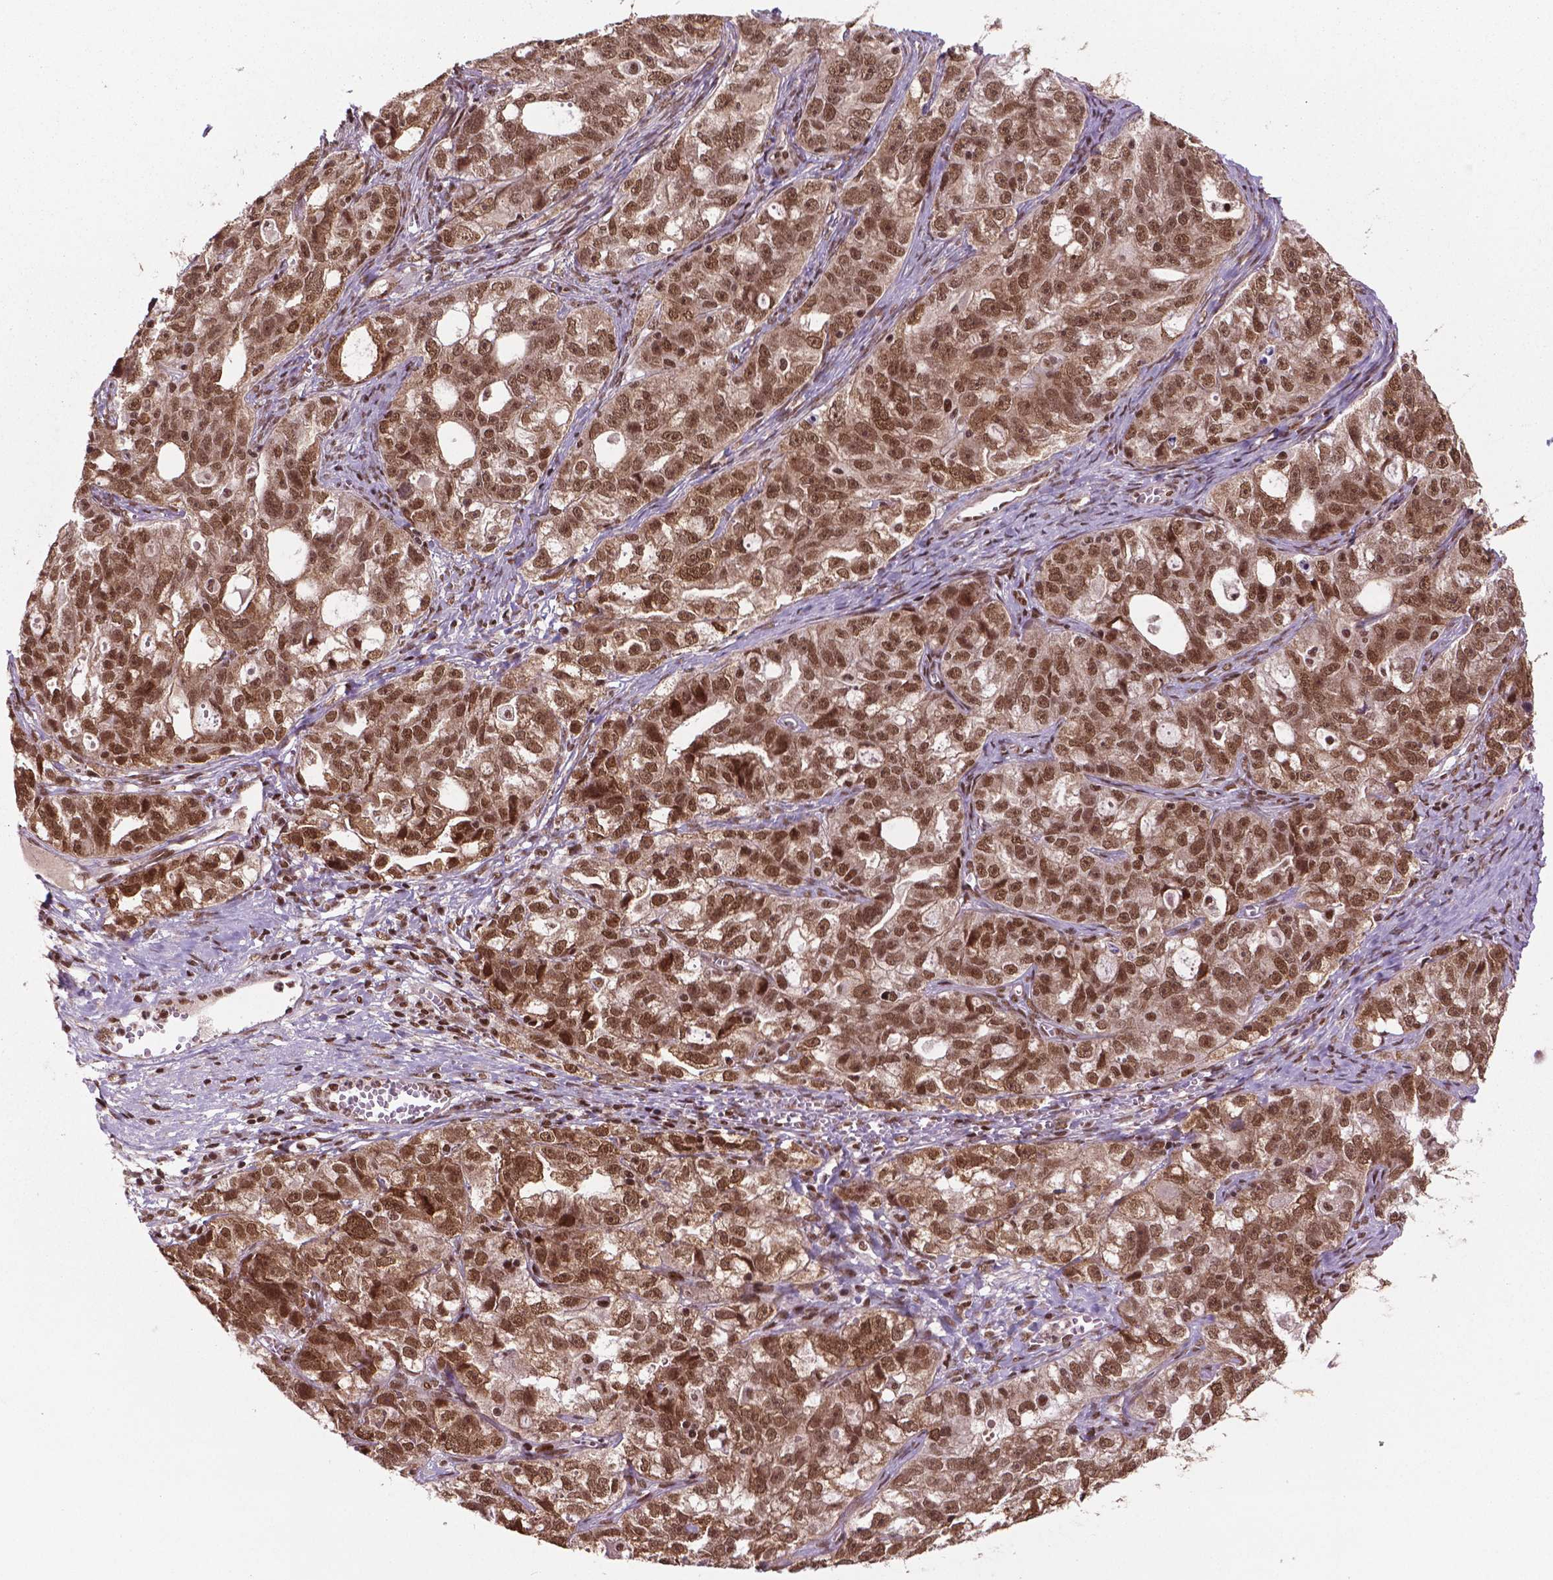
{"staining": {"intensity": "strong", "quantity": ">75%", "location": "nuclear"}, "tissue": "ovarian cancer", "cell_type": "Tumor cells", "image_type": "cancer", "snomed": [{"axis": "morphology", "description": "Cystadenocarcinoma, serous, NOS"}, {"axis": "topography", "description": "Ovary"}], "caption": "There is high levels of strong nuclear expression in tumor cells of ovarian cancer, as demonstrated by immunohistochemical staining (brown color).", "gene": "SIRT6", "patient": {"sex": "female", "age": 51}}